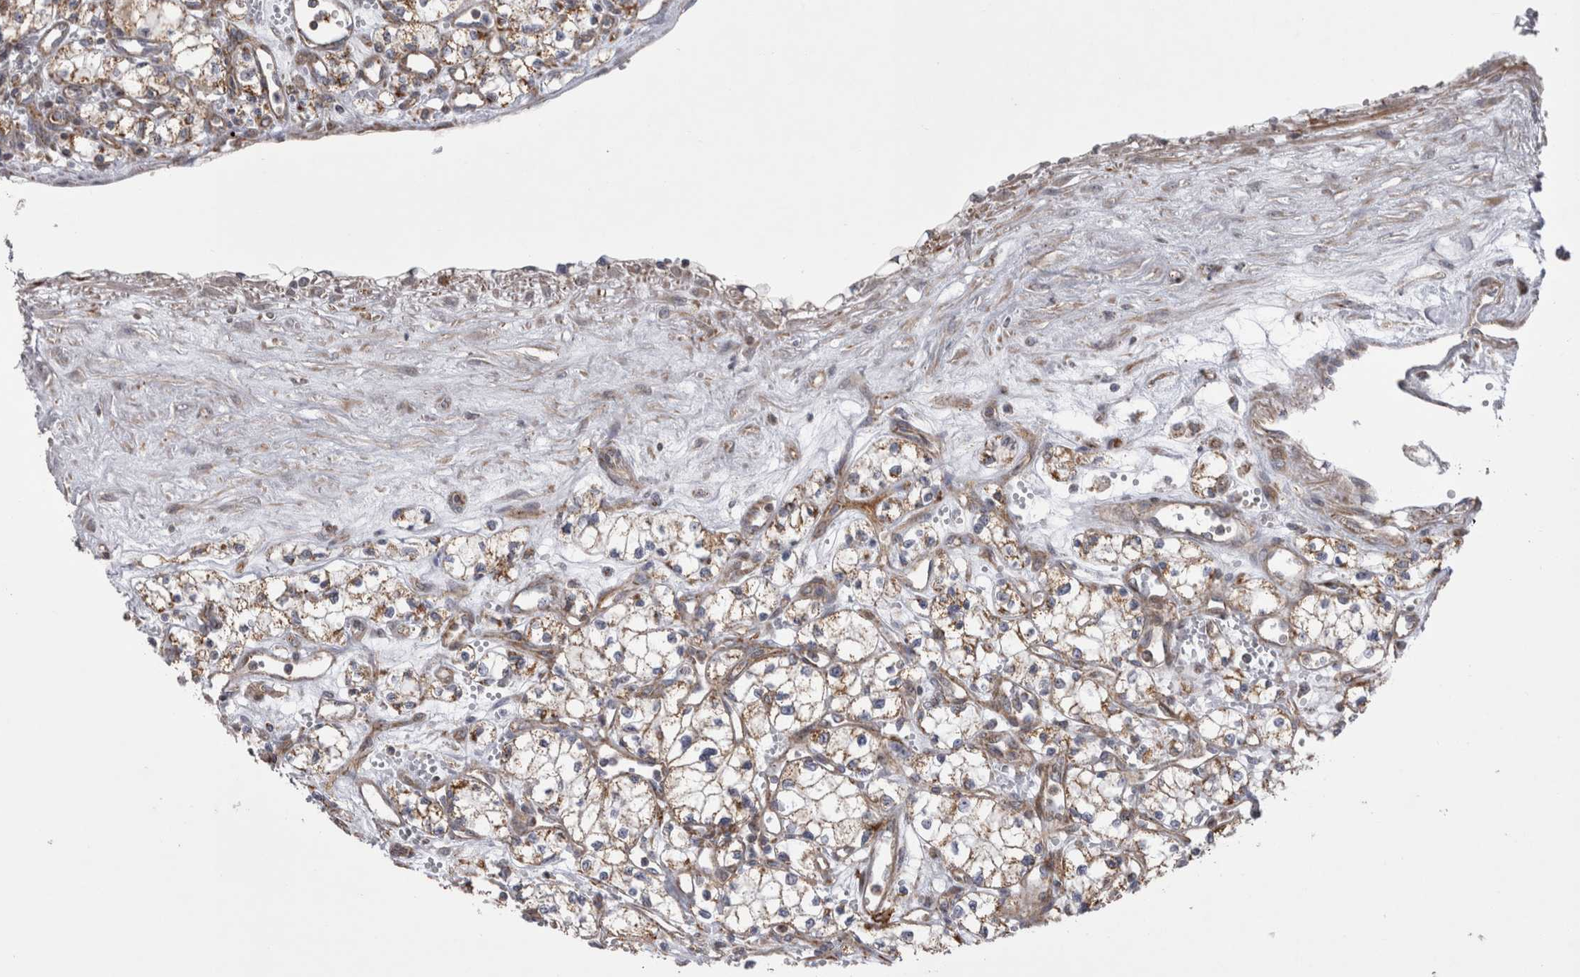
{"staining": {"intensity": "moderate", "quantity": ">75%", "location": "cytoplasmic/membranous"}, "tissue": "renal cancer", "cell_type": "Tumor cells", "image_type": "cancer", "snomed": [{"axis": "morphology", "description": "Adenocarcinoma, NOS"}, {"axis": "topography", "description": "Kidney"}], "caption": "This is a photomicrograph of IHC staining of renal cancer (adenocarcinoma), which shows moderate positivity in the cytoplasmic/membranous of tumor cells.", "gene": "TSPOAP1", "patient": {"sex": "male", "age": 59}}